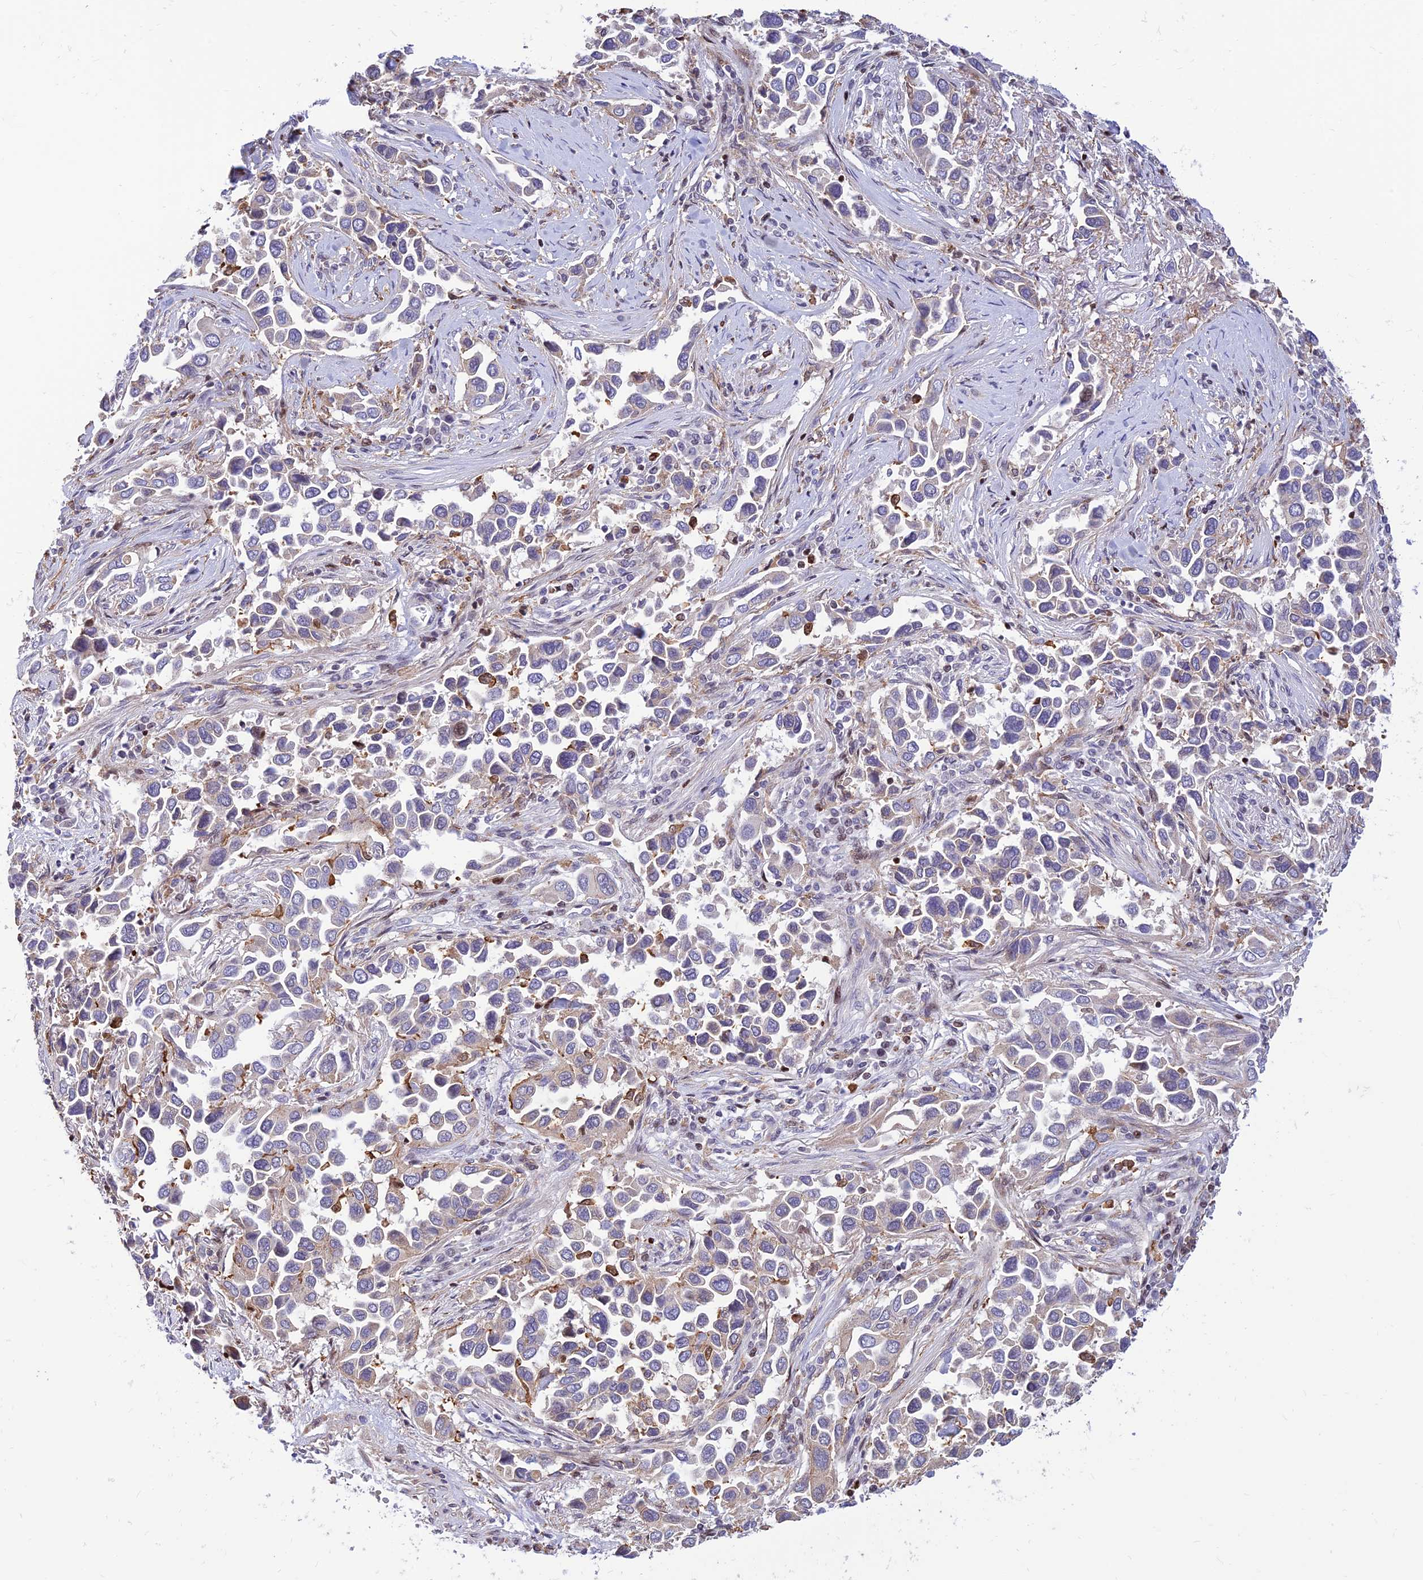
{"staining": {"intensity": "negative", "quantity": "none", "location": "none"}, "tissue": "lung cancer", "cell_type": "Tumor cells", "image_type": "cancer", "snomed": [{"axis": "morphology", "description": "Adenocarcinoma, NOS"}, {"axis": "topography", "description": "Lung"}], "caption": "IHC of human lung cancer (adenocarcinoma) shows no staining in tumor cells. (DAB (3,3'-diaminobenzidine) IHC, high magnification).", "gene": "FAM186B", "patient": {"sex": "female", "age": 76}}